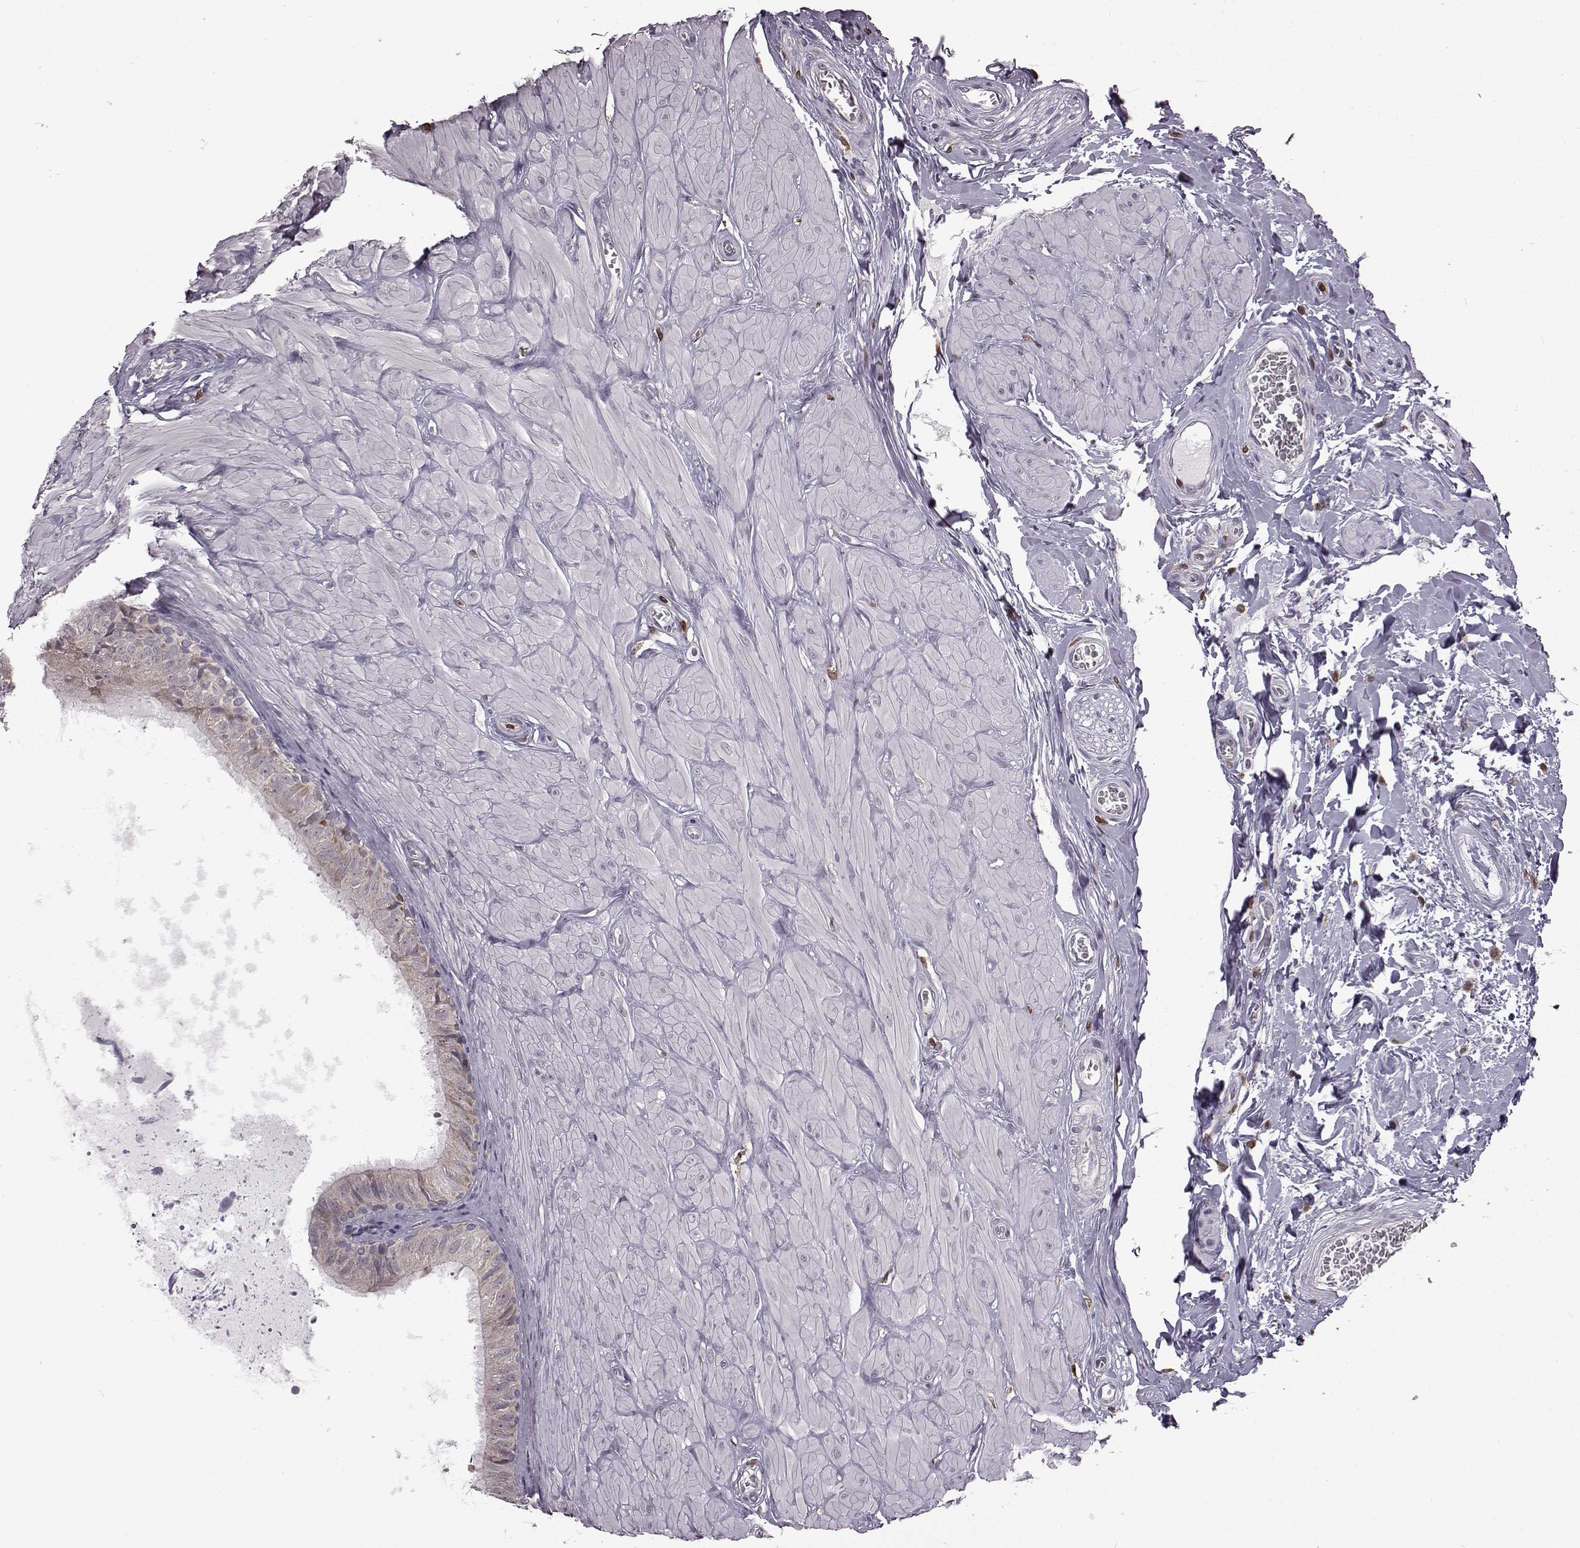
{"staining": {"intensity": "negative", "quantity": "none", "location": "none"}, "tissue": "epididymis", "cell_type": "Glandular cells", "image_type": "normal", "snomed": [{"axis": "morphology", "description": "Normal tissue, NOS"}, {"axis": "topography", "description": "Epididymis"}], "caption": "IHC photomicrograph of normal epididymis stained for a protein (brown), which displays no expression in glandular cells.", "gene": "DOK2", "patient": {"sex": "male", "age": 37}}